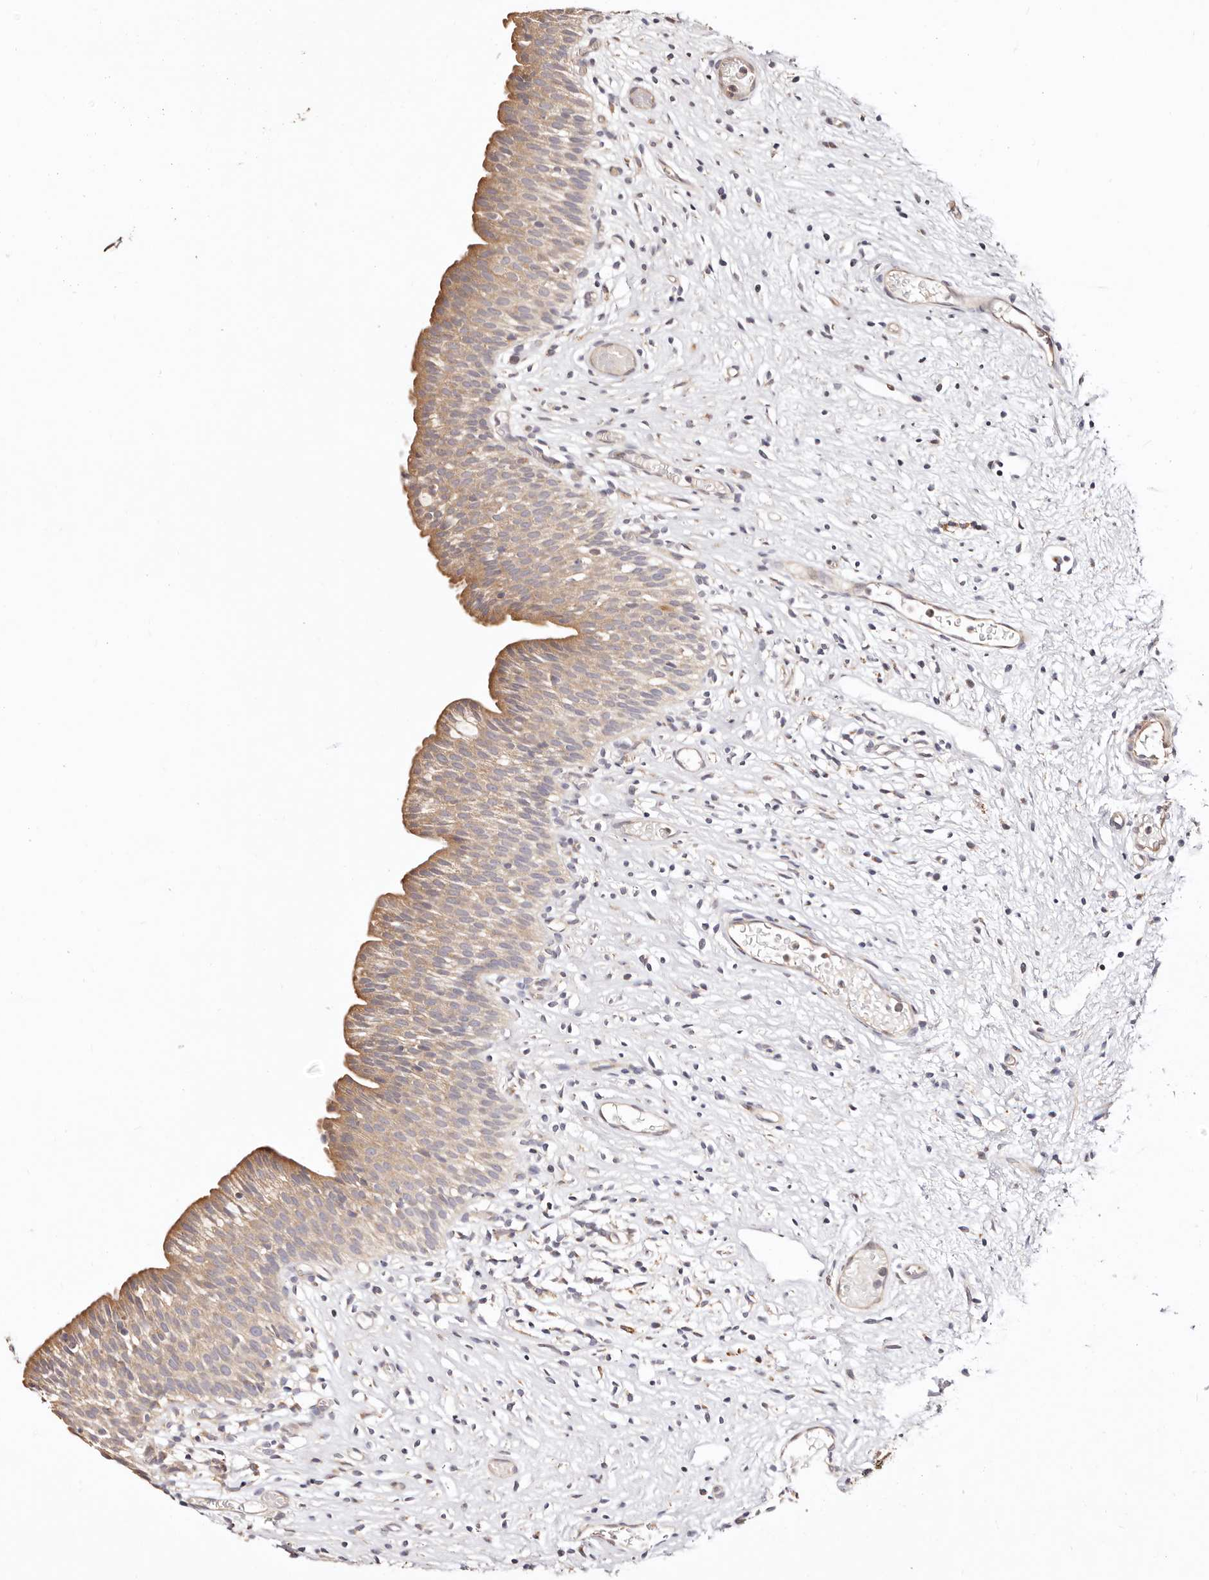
{"staining": {"intensity": "moderate", "quantity": ">75%", "location": "cytoplasmic/membranous"}, "tissue": "urinary bladder", "cell_type": "Urothelial cells", "image_type": "normal", "snomed": [{"axis": "morphology", "description": "Transitional cell carcinoma in-situ"}, {"axis": "topography", "description": "Urinary bladder"}], "caption": "A brown stain labels moderate cytoplasmic/membranous staining of a protein in urothelial cells of unremarkable urinary bladder. (DAB = brown stain, brightfield microscopy at high magnification).", "gene": "MAPK1", "patient": {"sex": "male", "age": 74}}